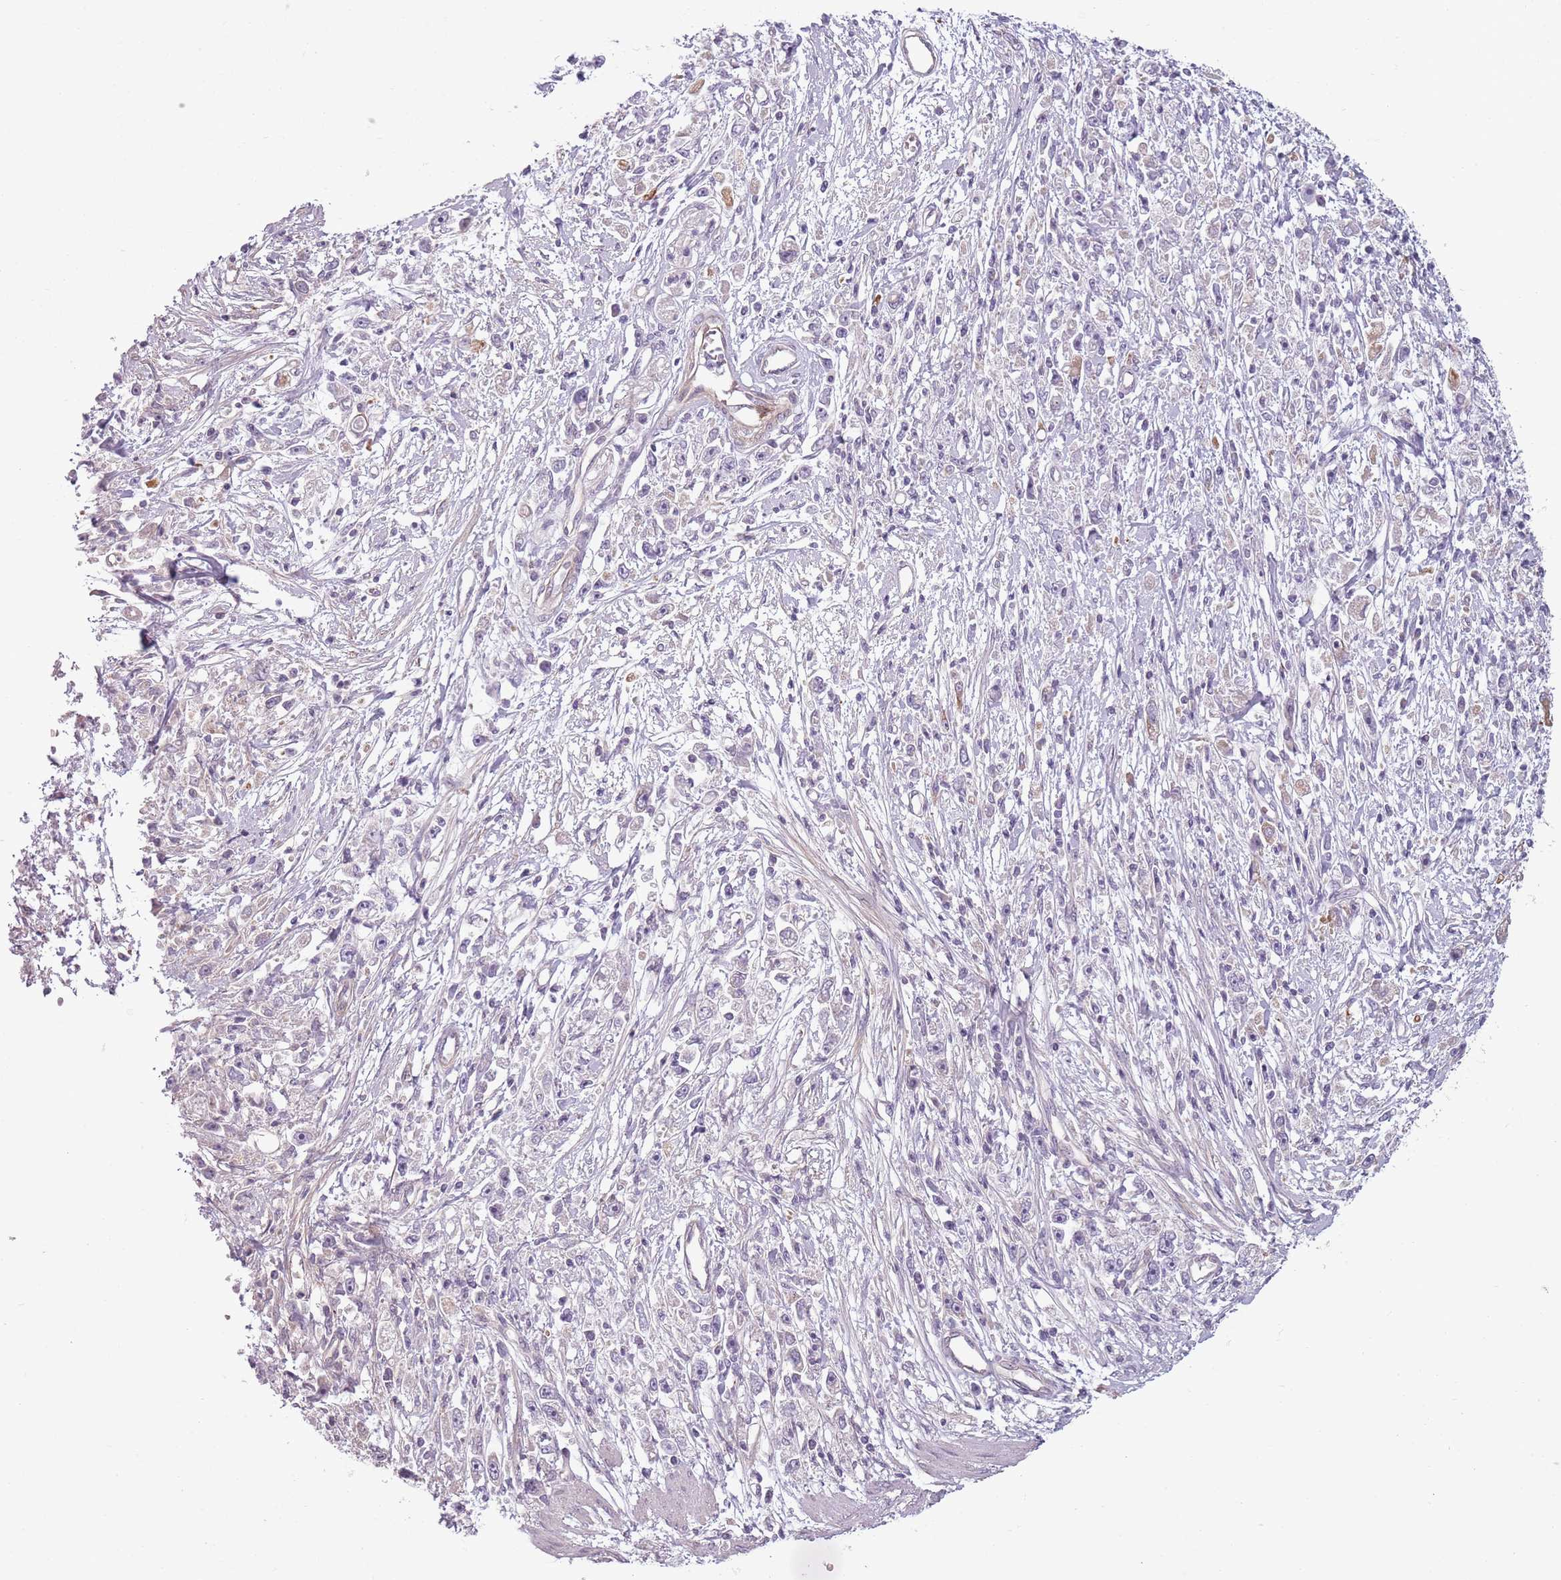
{"staining": {"intensity": "negative", "quantity": "none", "location": "none"}, "tissue": "stomach cancer", "cell_type": "Tumor cells", "image_type": "cancer", "snomed": [{"axis": "morphology", "description": "Adenocarcinoma, NOS"}, {"axis": "topography", "description": "Stomach"}], "caption": "Tumor cells show no significant staining in stomach adenocarcinoma. The staining was performed using DAB to visualize the protein expression in brown, while the nuclei were stained in blue with hematoxylin (Magnification: 20x).", "gene": "TLCD2", "patient": {"sex": "female", "age": 59}}